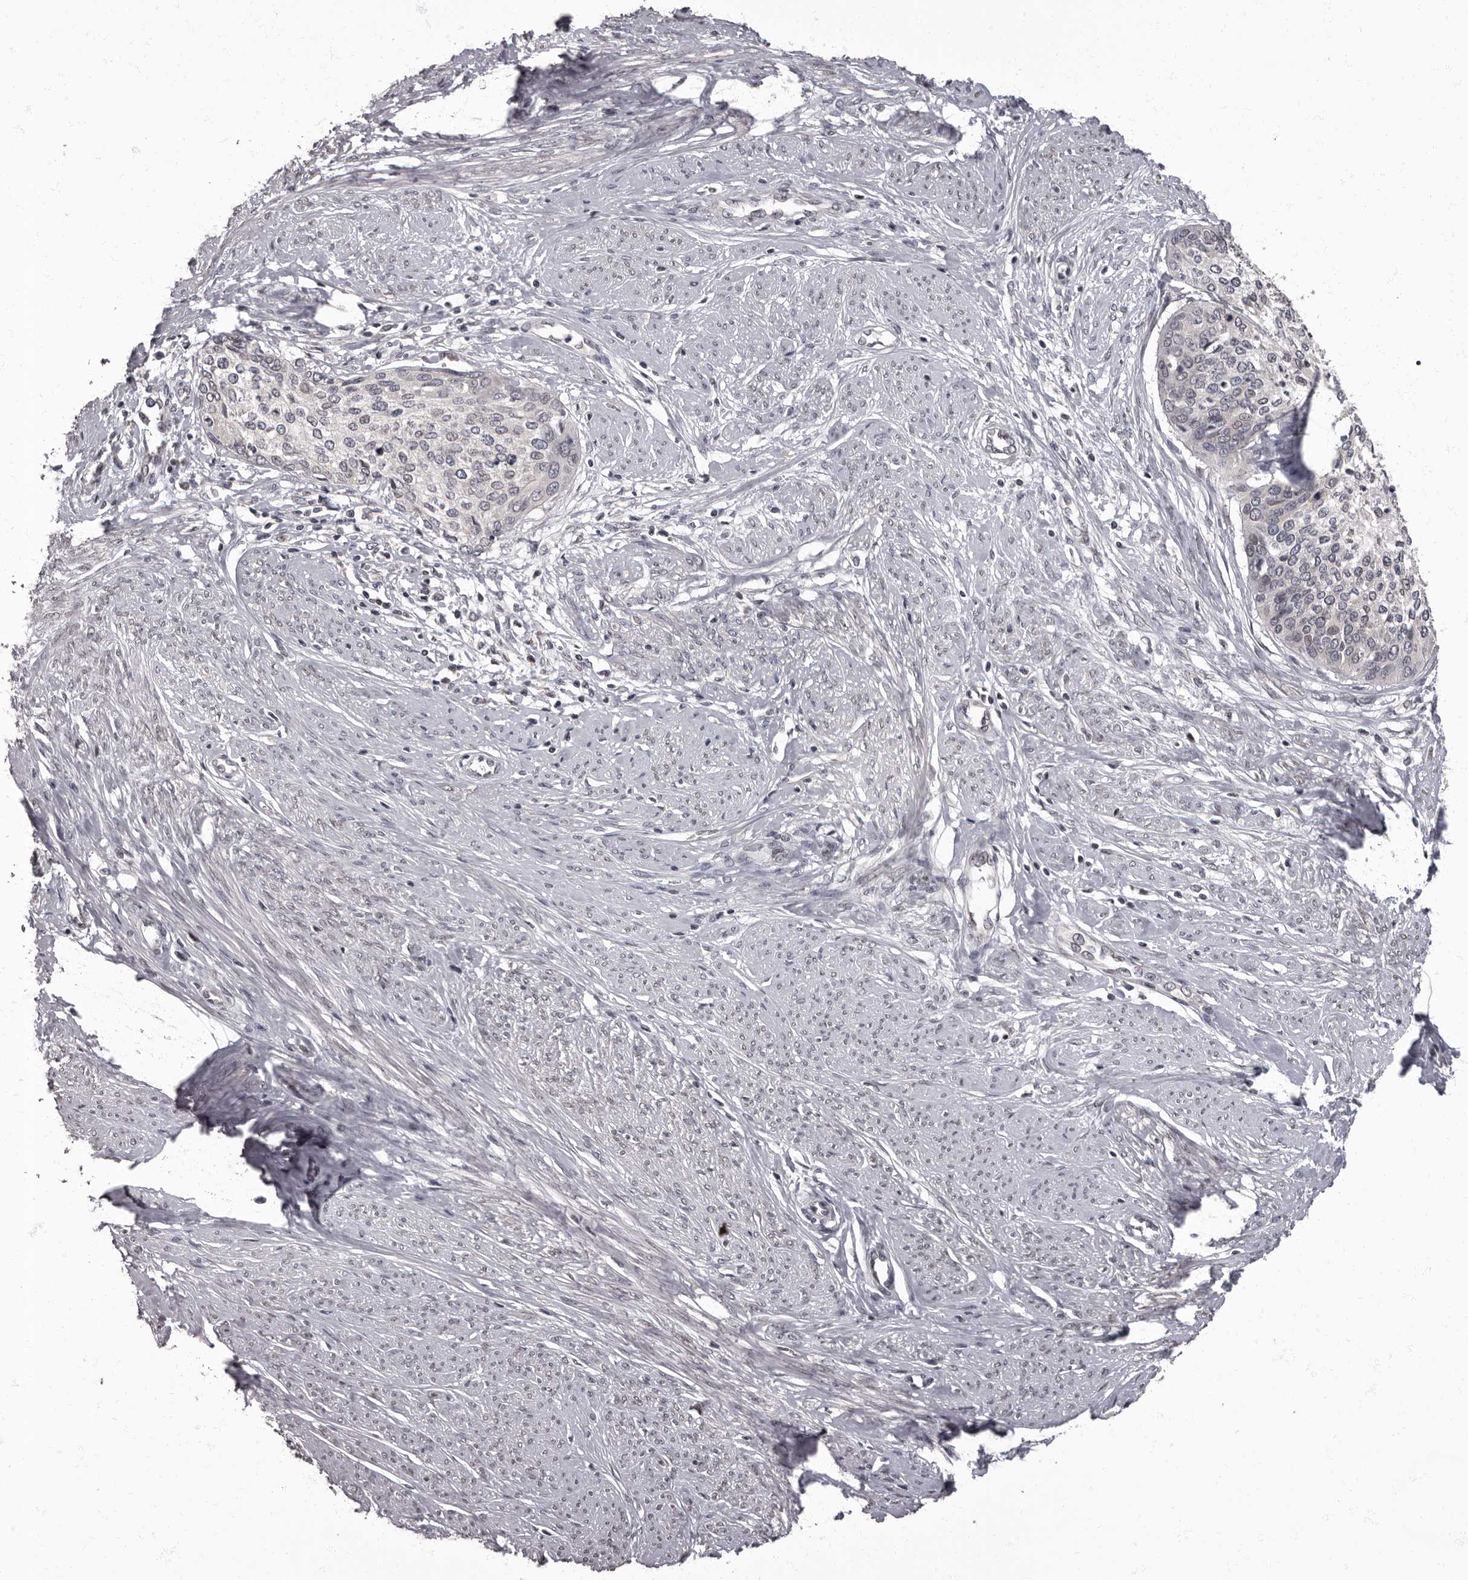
{"staining": {"intensity": "negative", "quantity": "none", "location": "none"}, "tissue": "cervical cancer", "cell_type": "Tumor cells", "image_type": "cancer", "snomed": [{"axis": "morphology", "description": "Squamous cell carcinoma, NOS"}, {"axis": "topography", "description": "Cervix"}], "caption": "A high-resolution micrograph shows immunohistochemistry staining of squamous cell carcinoma (cervical), which shows no significant positivity in tumor cells. The staining is performed using DAB brown chromogen with nuclei counter-stained in using hematoxylin.", "gene": "C1orf50", "patient": {"sex": "female", "age": 37}}